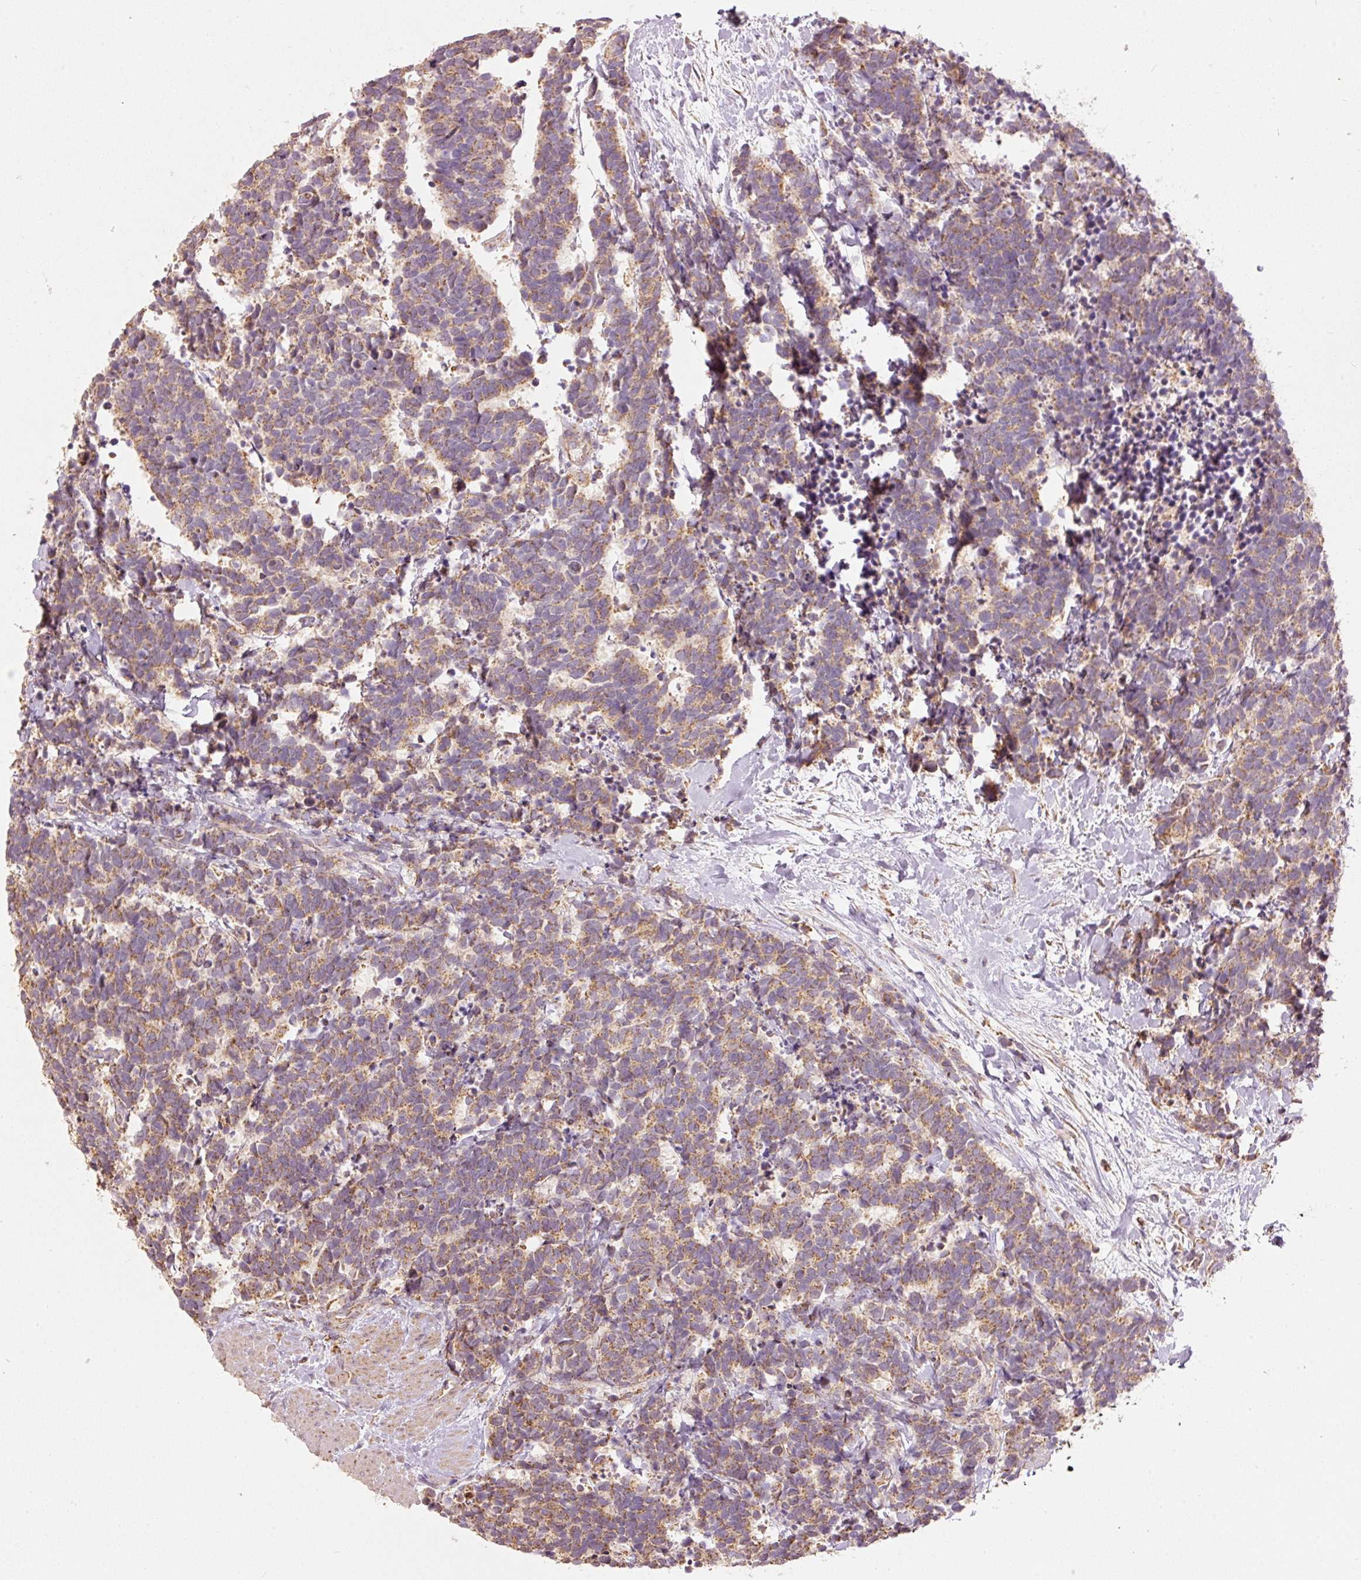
{"staining": {"intensity": "moderate", "quantity": ">75%", "location": "cytoplasmic/membranous"}, "tissue": "carcinoid", "cell_type": "Tumor cells", "image_type": "cancer", "snomed": [{"axis": "morphology", "description": "Carcinoma, NOS"}, {"axis": "morphology", "description": "Carcinoid, malignant, NOS"}, {"axis": "topography", "description": "Prostate"}], "caption": "Immunohistochemical staining of human carcinoid exhibits moderate cytoplasmic/membranous protein staining in approximately >75% of tumor cells. The protein of interest is shown in brown color, while the nuclei are stained blue.", "gene": "PSENEN", "patient": {"sex": "male", "age": 57}}